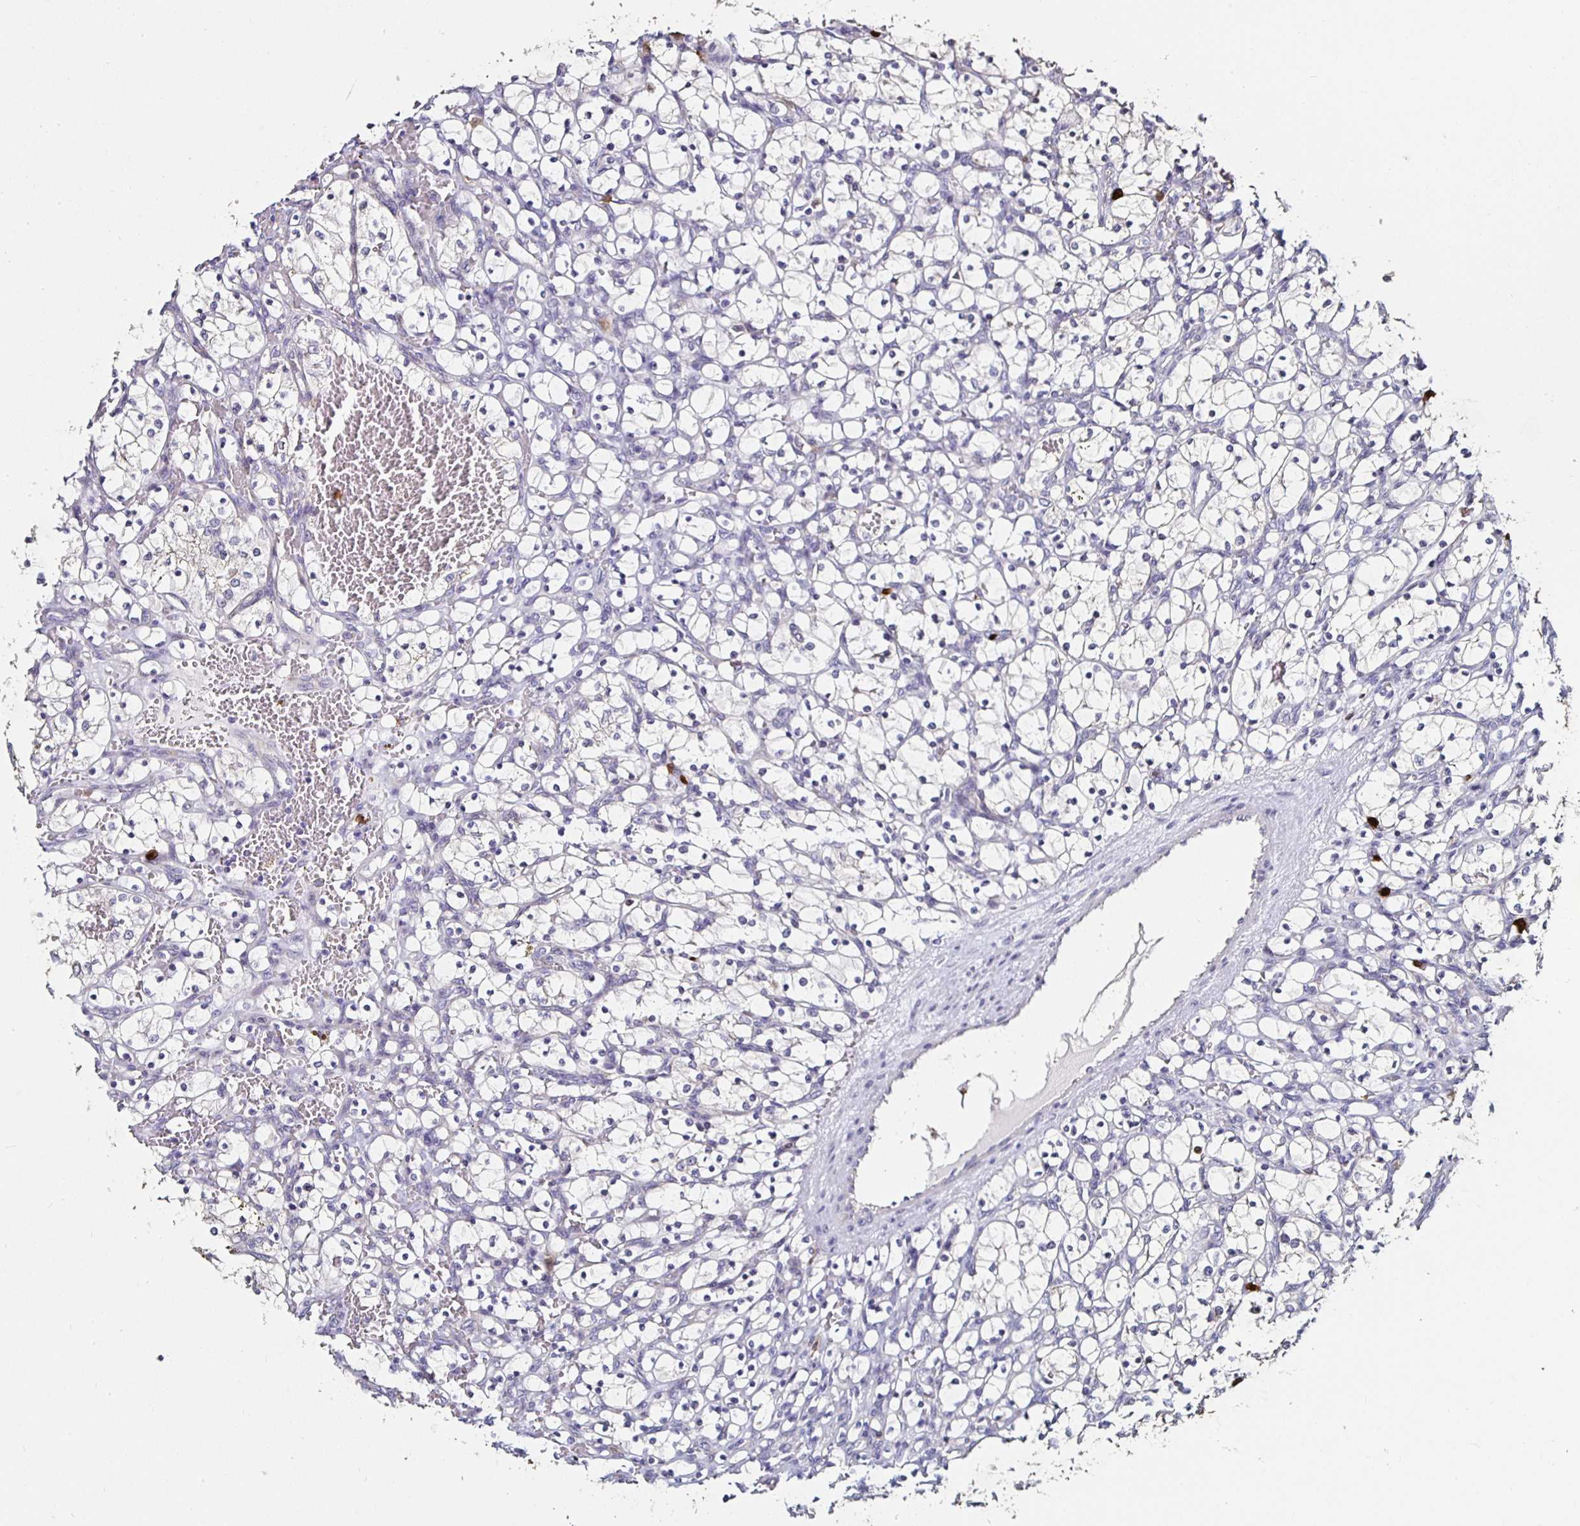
{"staining": {"intensity": "negative", "quantity": "none", "location": "none"}, "tissue": "renal cancer", "cell_type": "Tumor cells", "image_type": "cancer", "snomed": [{"axis": "morphology", "description": "Adenocarcinoma, NOS"}, {"axis": "topography", "description": "Kidney"}], "caption": "Immunohistochemistry (IHC) photomicrograph of neoplastic tissue: human adenocarcinoma (renal) stained with DAB (3,3'-diaminobenzidine) displays no significant protein staining in tumor cells.", "gene": "TLR4", "patient": {"sex": "female", "age": 69}}